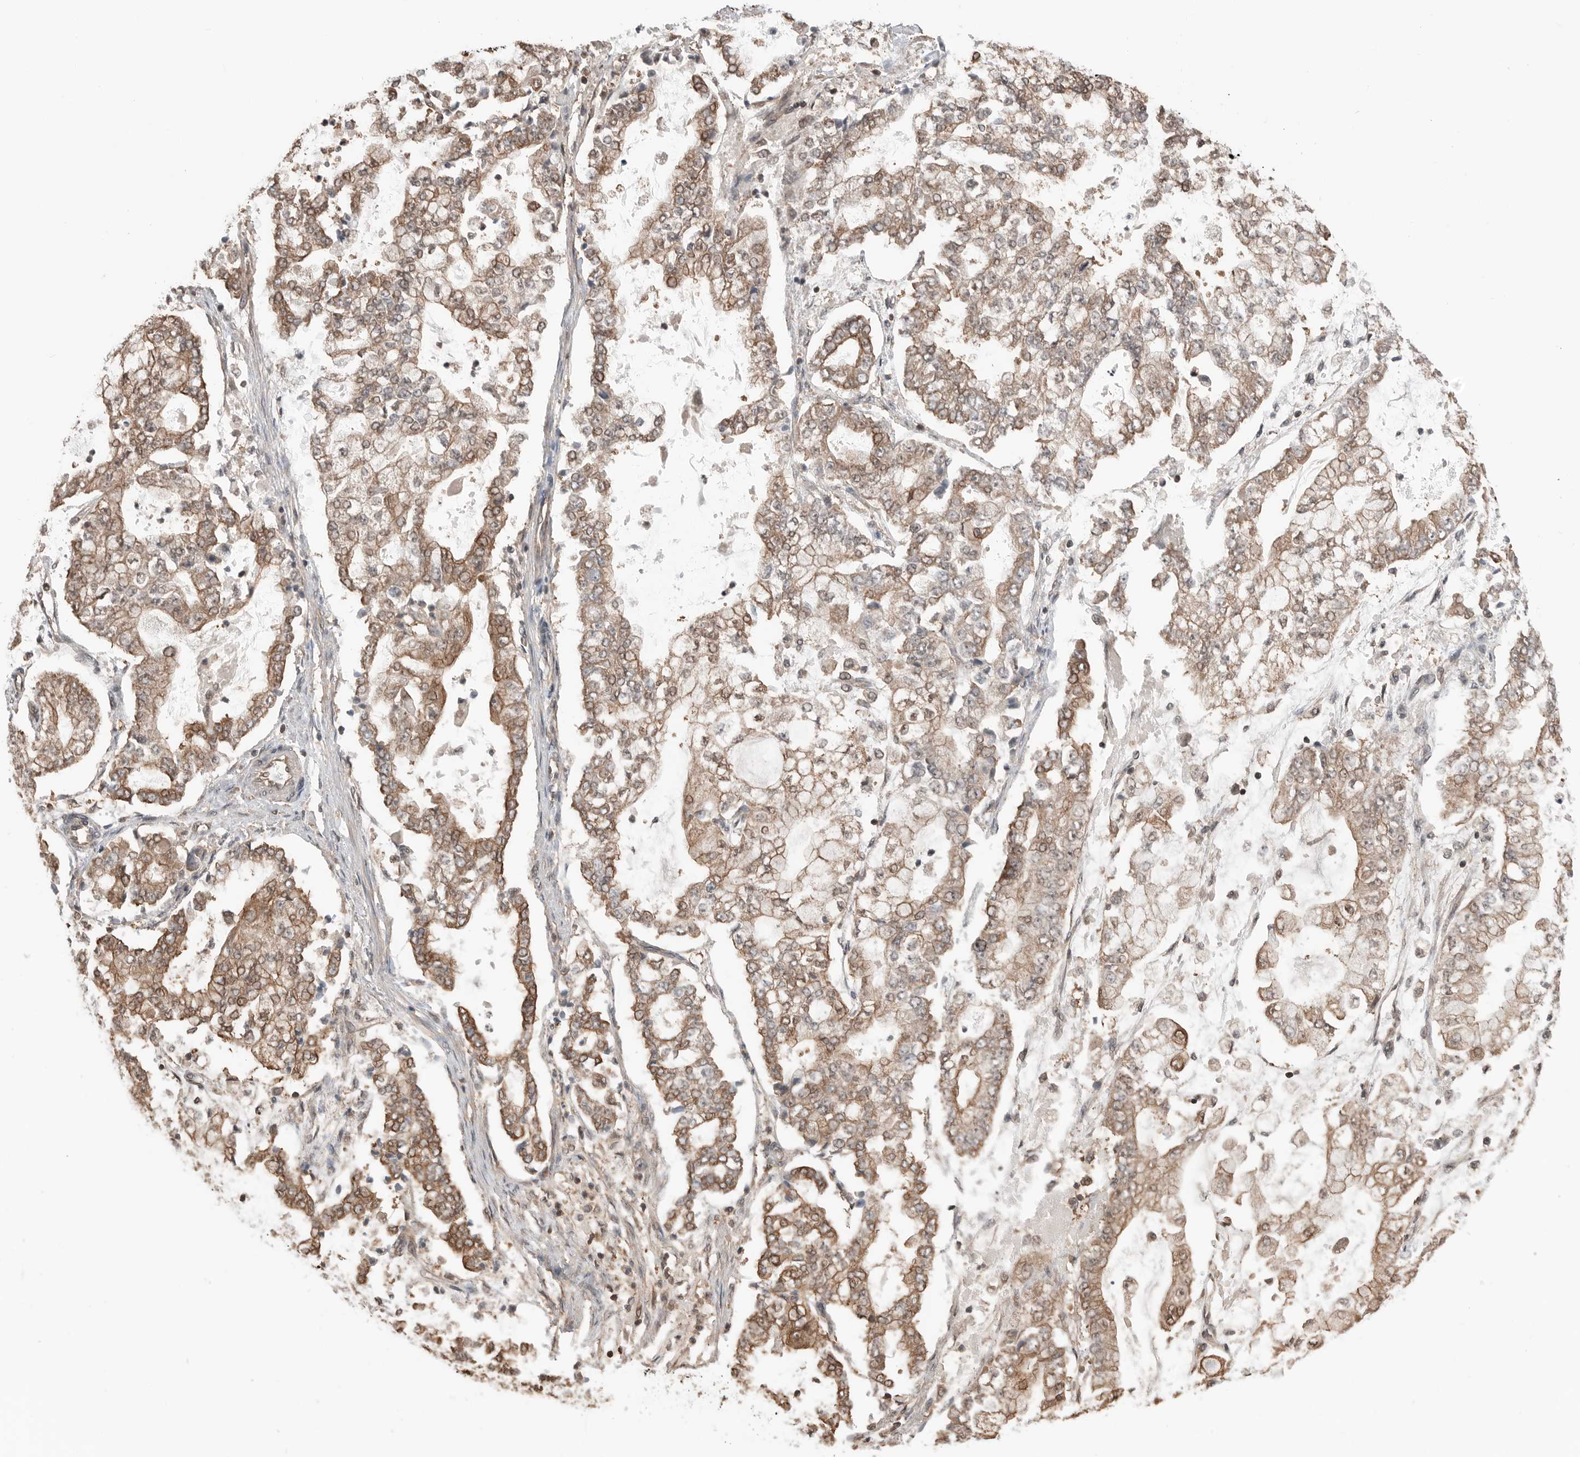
{"staining": {"intensity": "moderate", "quantity": ">75%", "location": "cytoplasmic/membranous"}, "tissue": "stomach cancer", "cell_type": "Tumor cells", "image_type": "cancer", "snomed": [{"axis": "morphology", "description": "Adenocarcinoma, NOS"}, {"axis": "topography", "description": "Stomach"}], "caption": "Immunohistochemical staining of human stomach cancer displays medium levels of moderate cytoplasmic/membranous positivity in about >75% of tumor cells. Immunohistochemistry (ihc) stains the protein in brown and the nuclei are stained blue.", "gene": "PEAK1", "patient": {"sex": "male", "age": 76}}